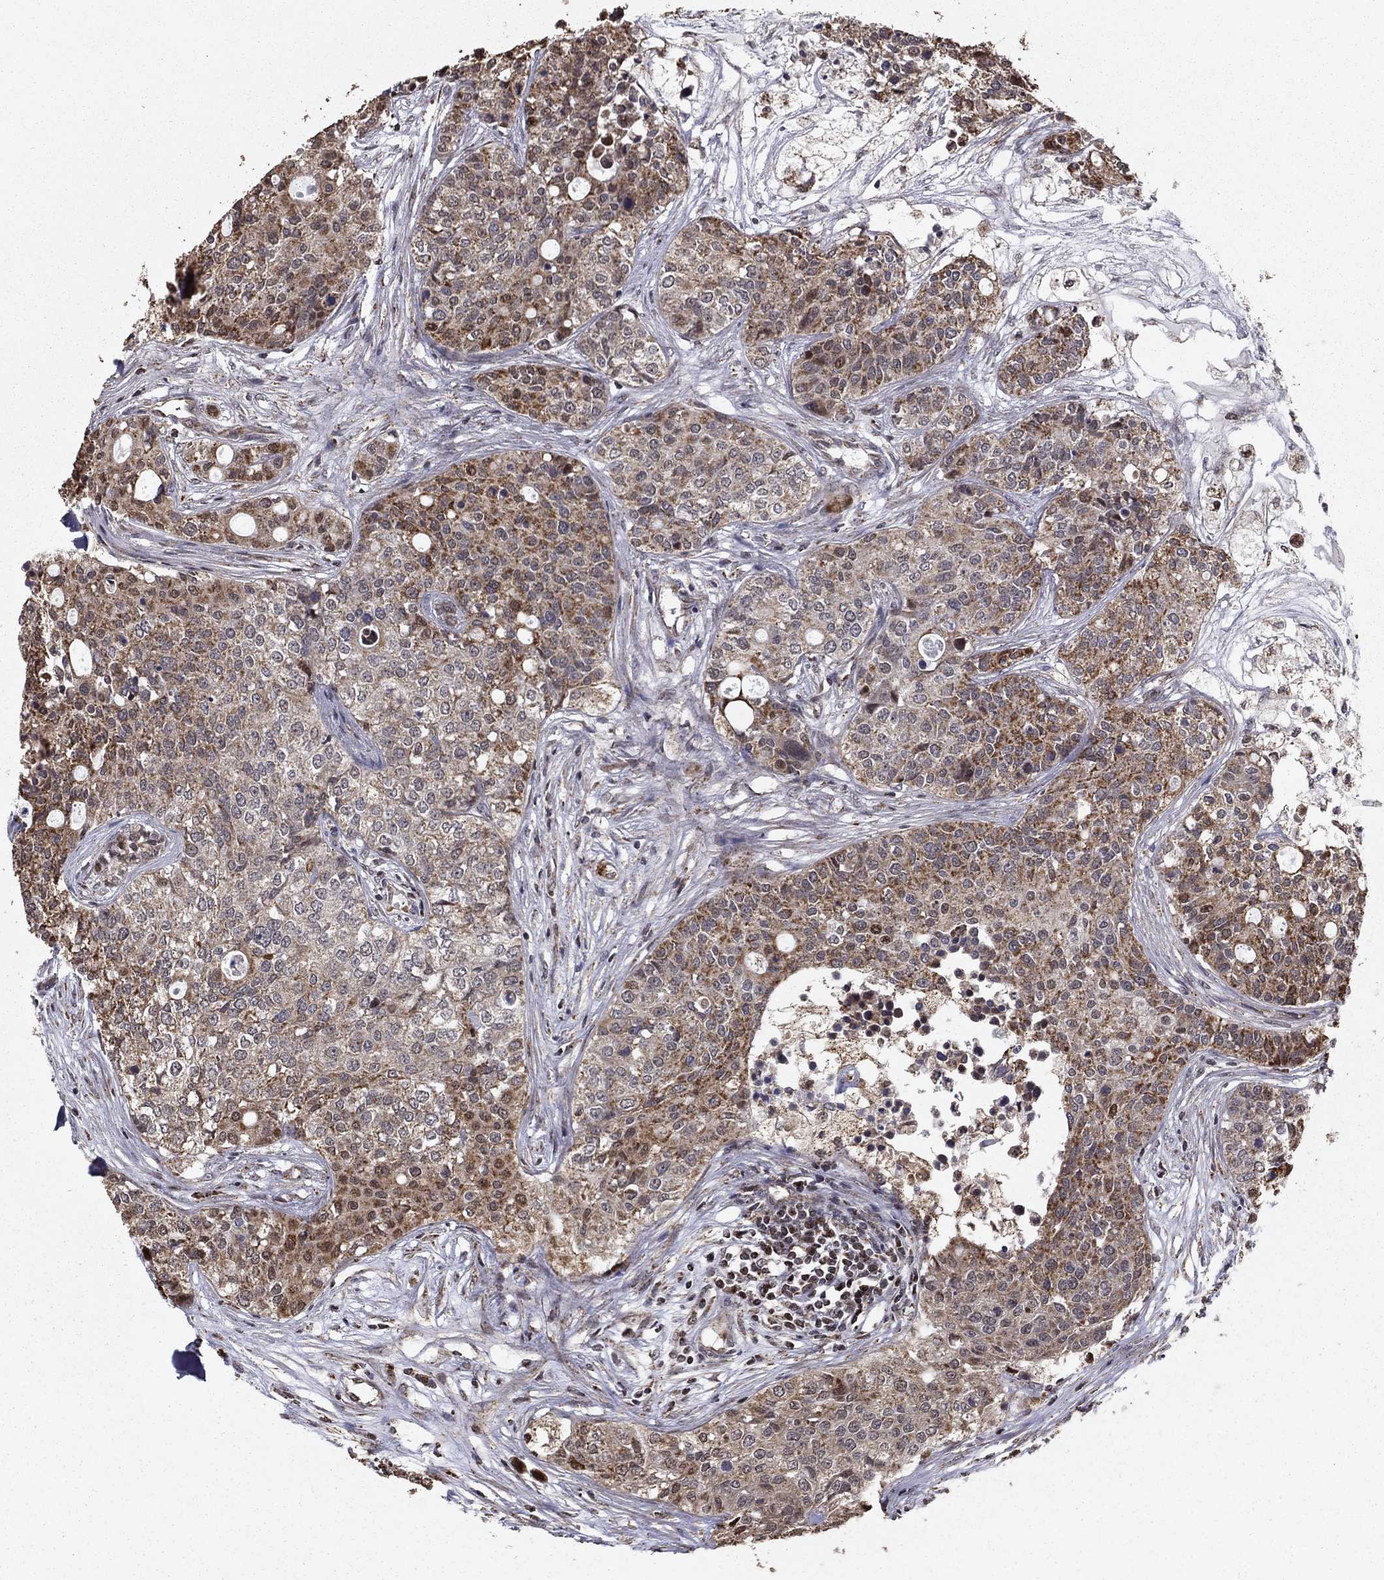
{"staining": {"intensity": "moderate", "quantity": "25%-75%", "location": "cytoplasmic/membranous"}, "tissue": "carcinoid", "cell_type": "Tumor cells", "image_type": "cancer", "snomed": [{"axis": "morphology", "description": "Carcinoid, malignant, NOS"}, {"axis": "topography", "description": "Colon"}], "caption": "Immunohistochemistry (DAB (3,3'-diaminobenzidine)) staining of carcinoid exhibits moderate cytoplasmic/membranous protein expression in approximately 25%-75% of tumor cells. Immunohistochemistry (ihc) stains the protein of interest in brown and the nuclei are stained blue.", "gene": "ACOT13", "patient": {"sex": "male", "age": 81}}